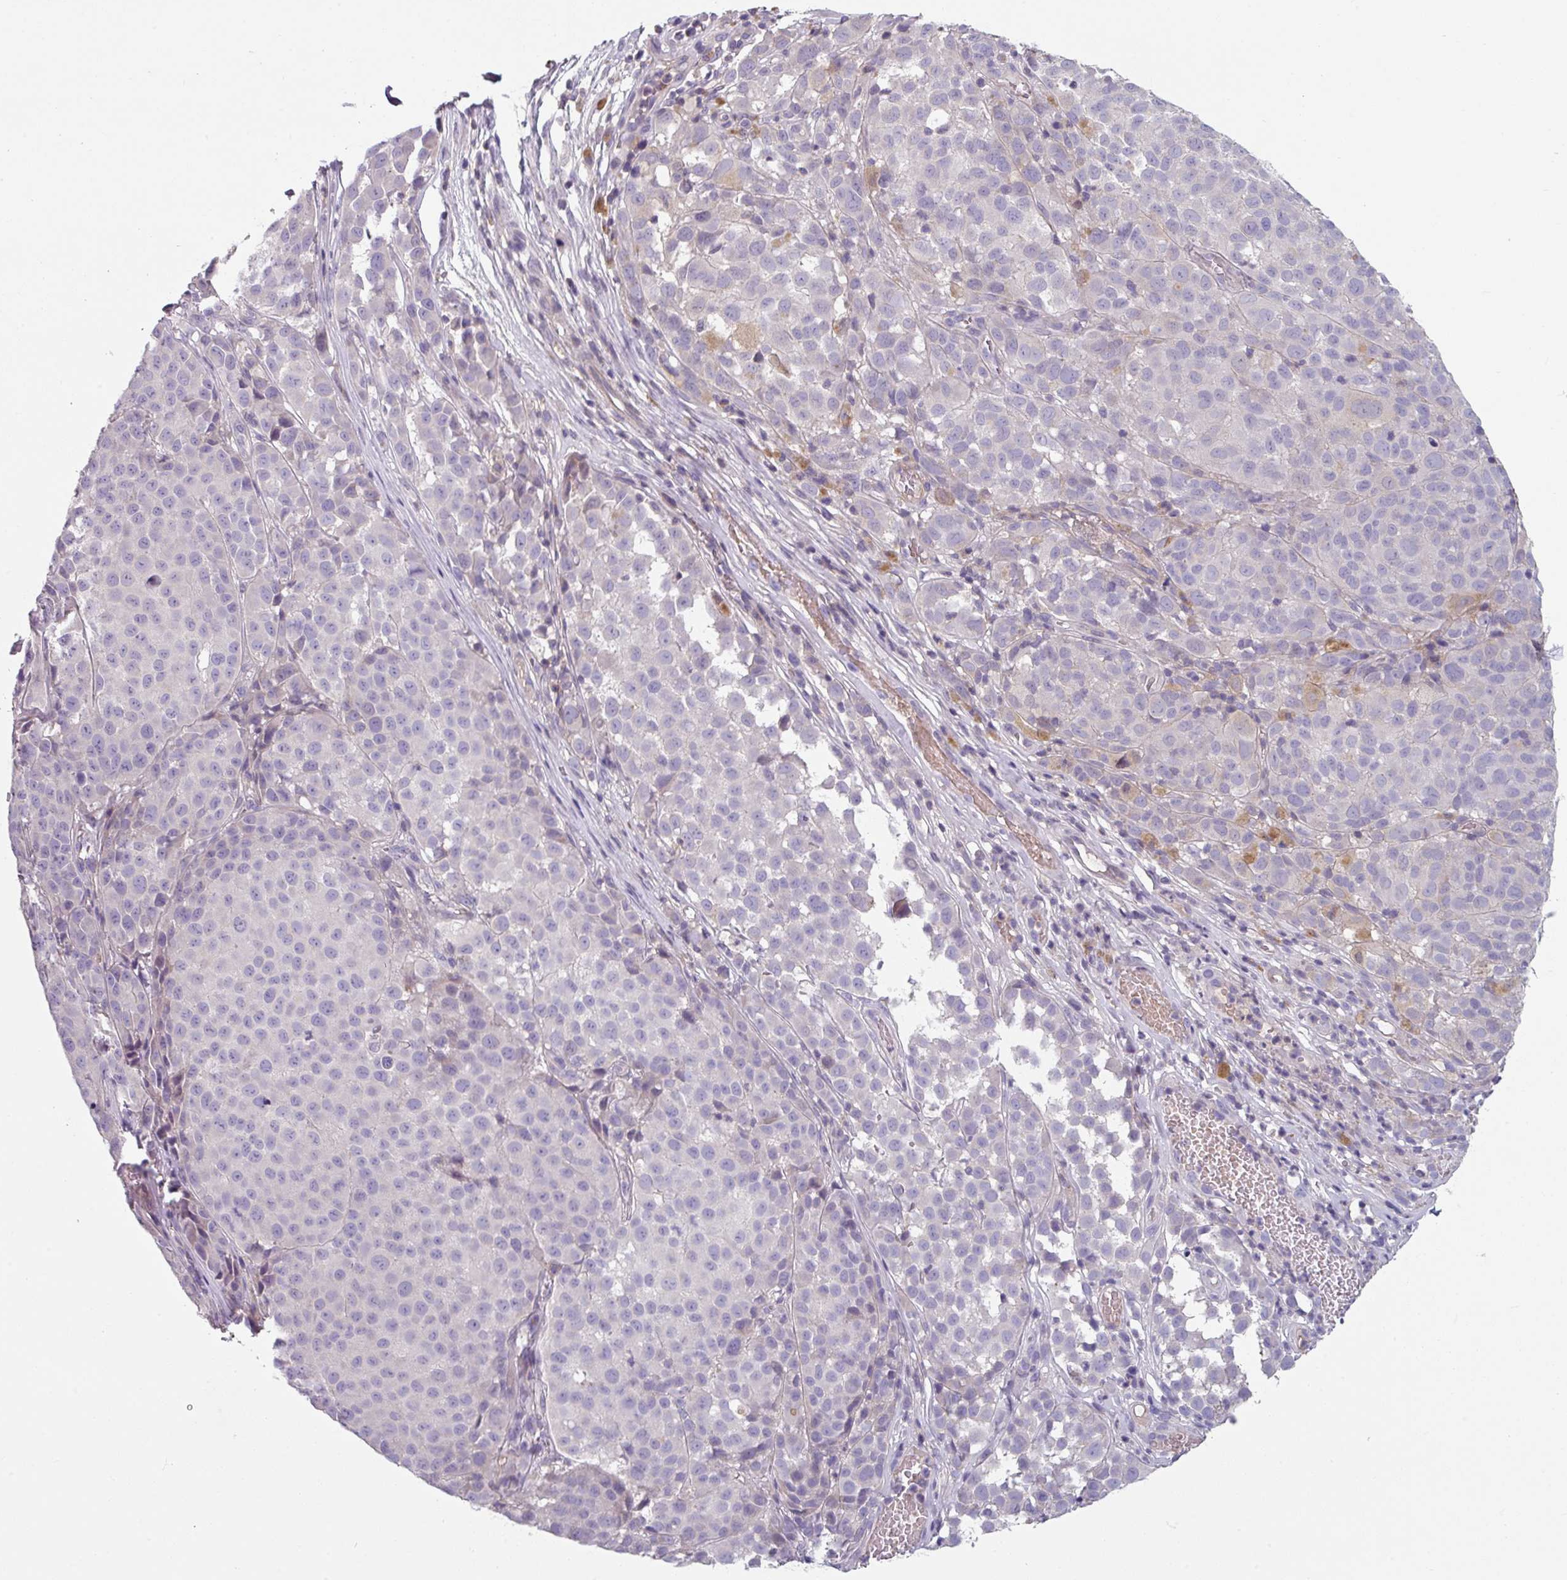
{"staining": {"intensity": "negative", "quantity": "none", "location": "none"}, "tissue": "melanoma", "cell_type": "Tumor cells", "image_type": "cancer", "snomed": [{"axis": "morphology", "description": "Malignant melanoma, NOS"}, {"axis": "topography", "description": "Skin"}], "caption": "DAB (3,3'-diaminobenzidine) immunohistochemical staining of melanoma exhibits no significant expression in tumor cells.", "gene": "TMEM132A", "patient": {"sex": "male", "age": 64}}